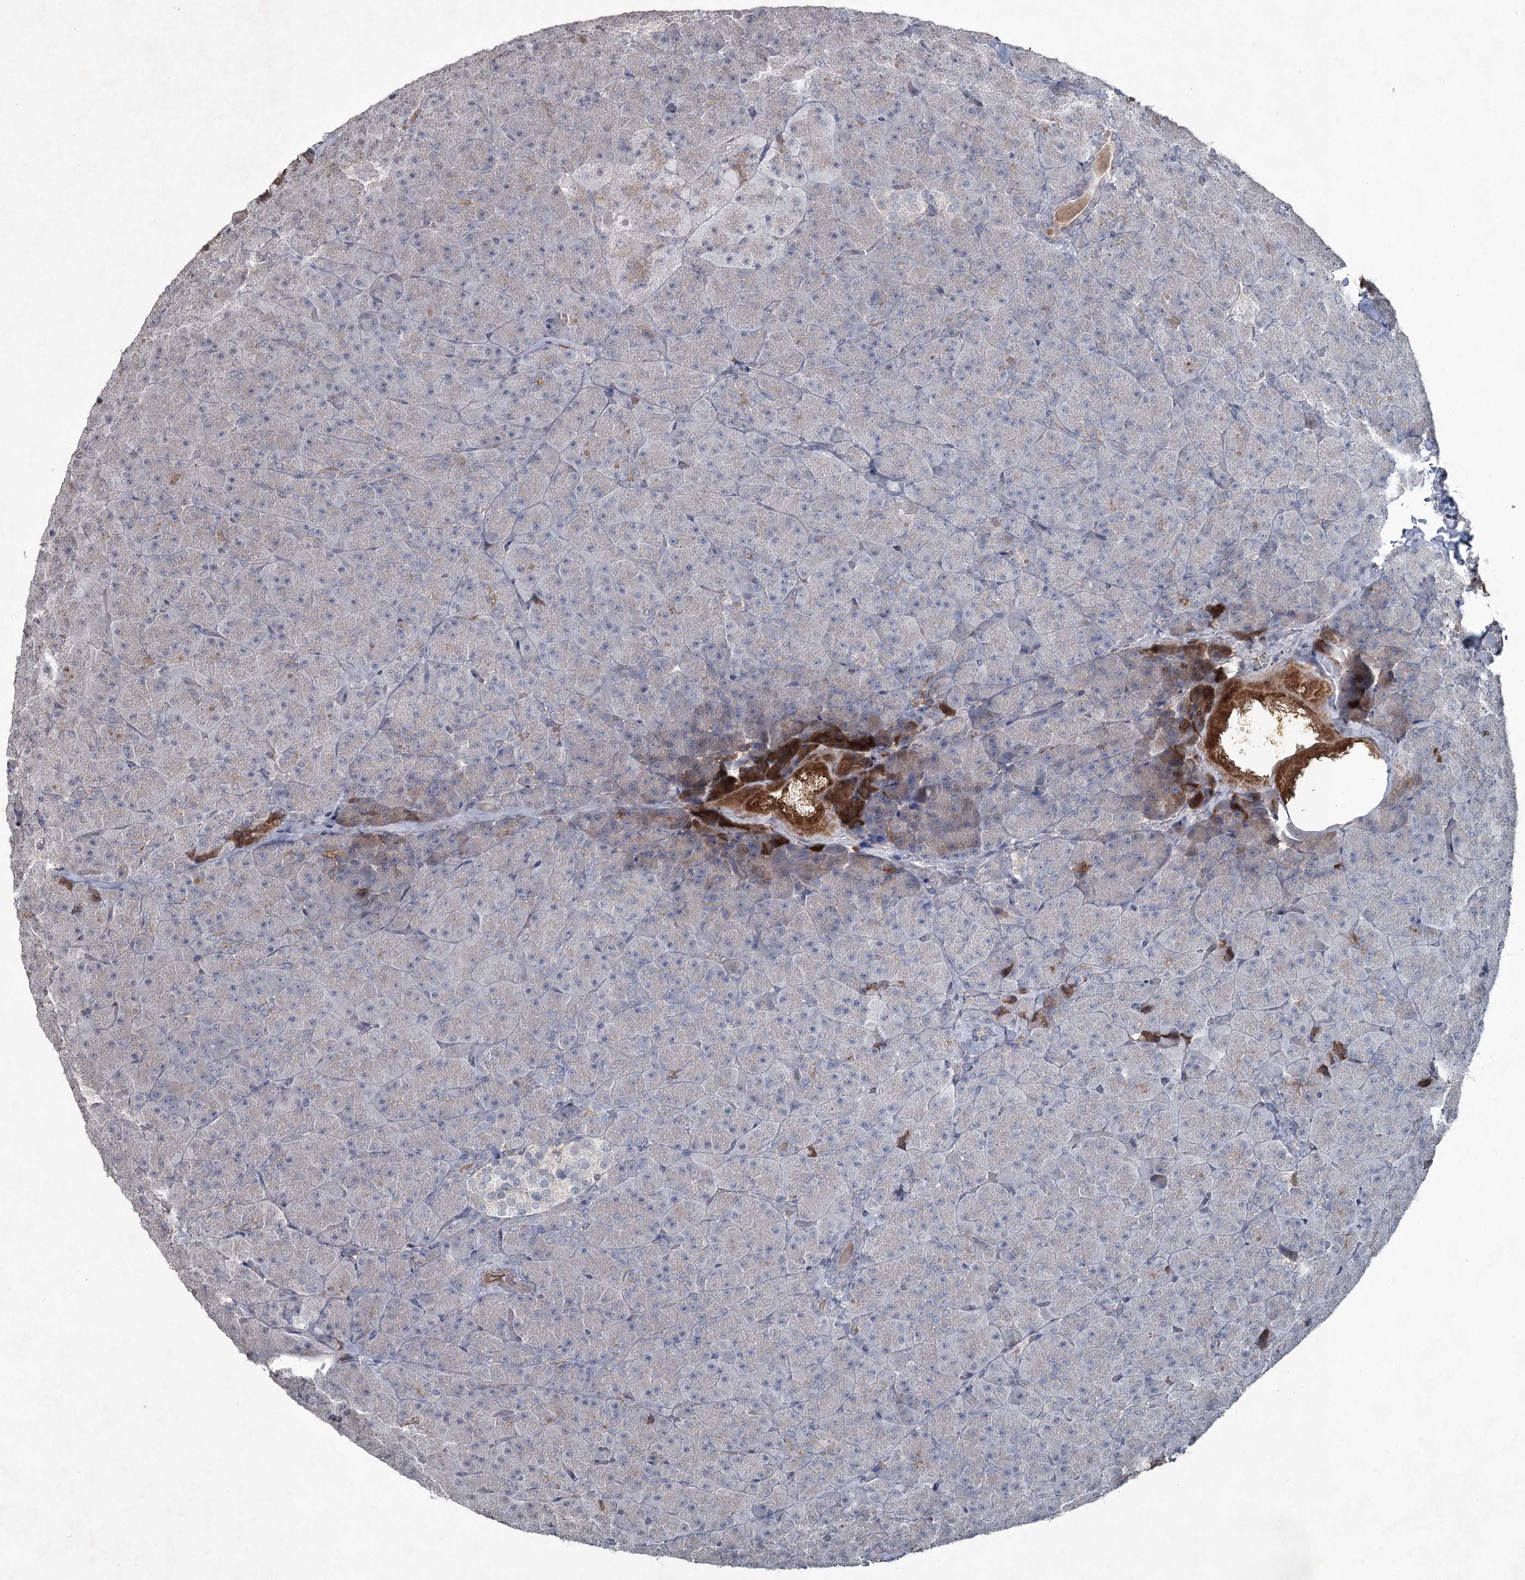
{"staining": {"intensity": "moderate", "quantity": "<25%", "location": "cytoplasmic/membranous"}, "tissue": "pancreas", "cell_type": "Exocrine glandular cells", "image_type": "normal", "snomed": [{"axis": "morphology", "description": "Normal tissue, NOS"}, {"axis": "topography", "description": "Pancreas"}], "caption": "Pancreas stained for a protein demonstrates moderate cytoplasmic/membranous positivity in exocrine glandular cells.", "gene": "PGLYRP2", "patient": {"sex": "male", "age": 36}}